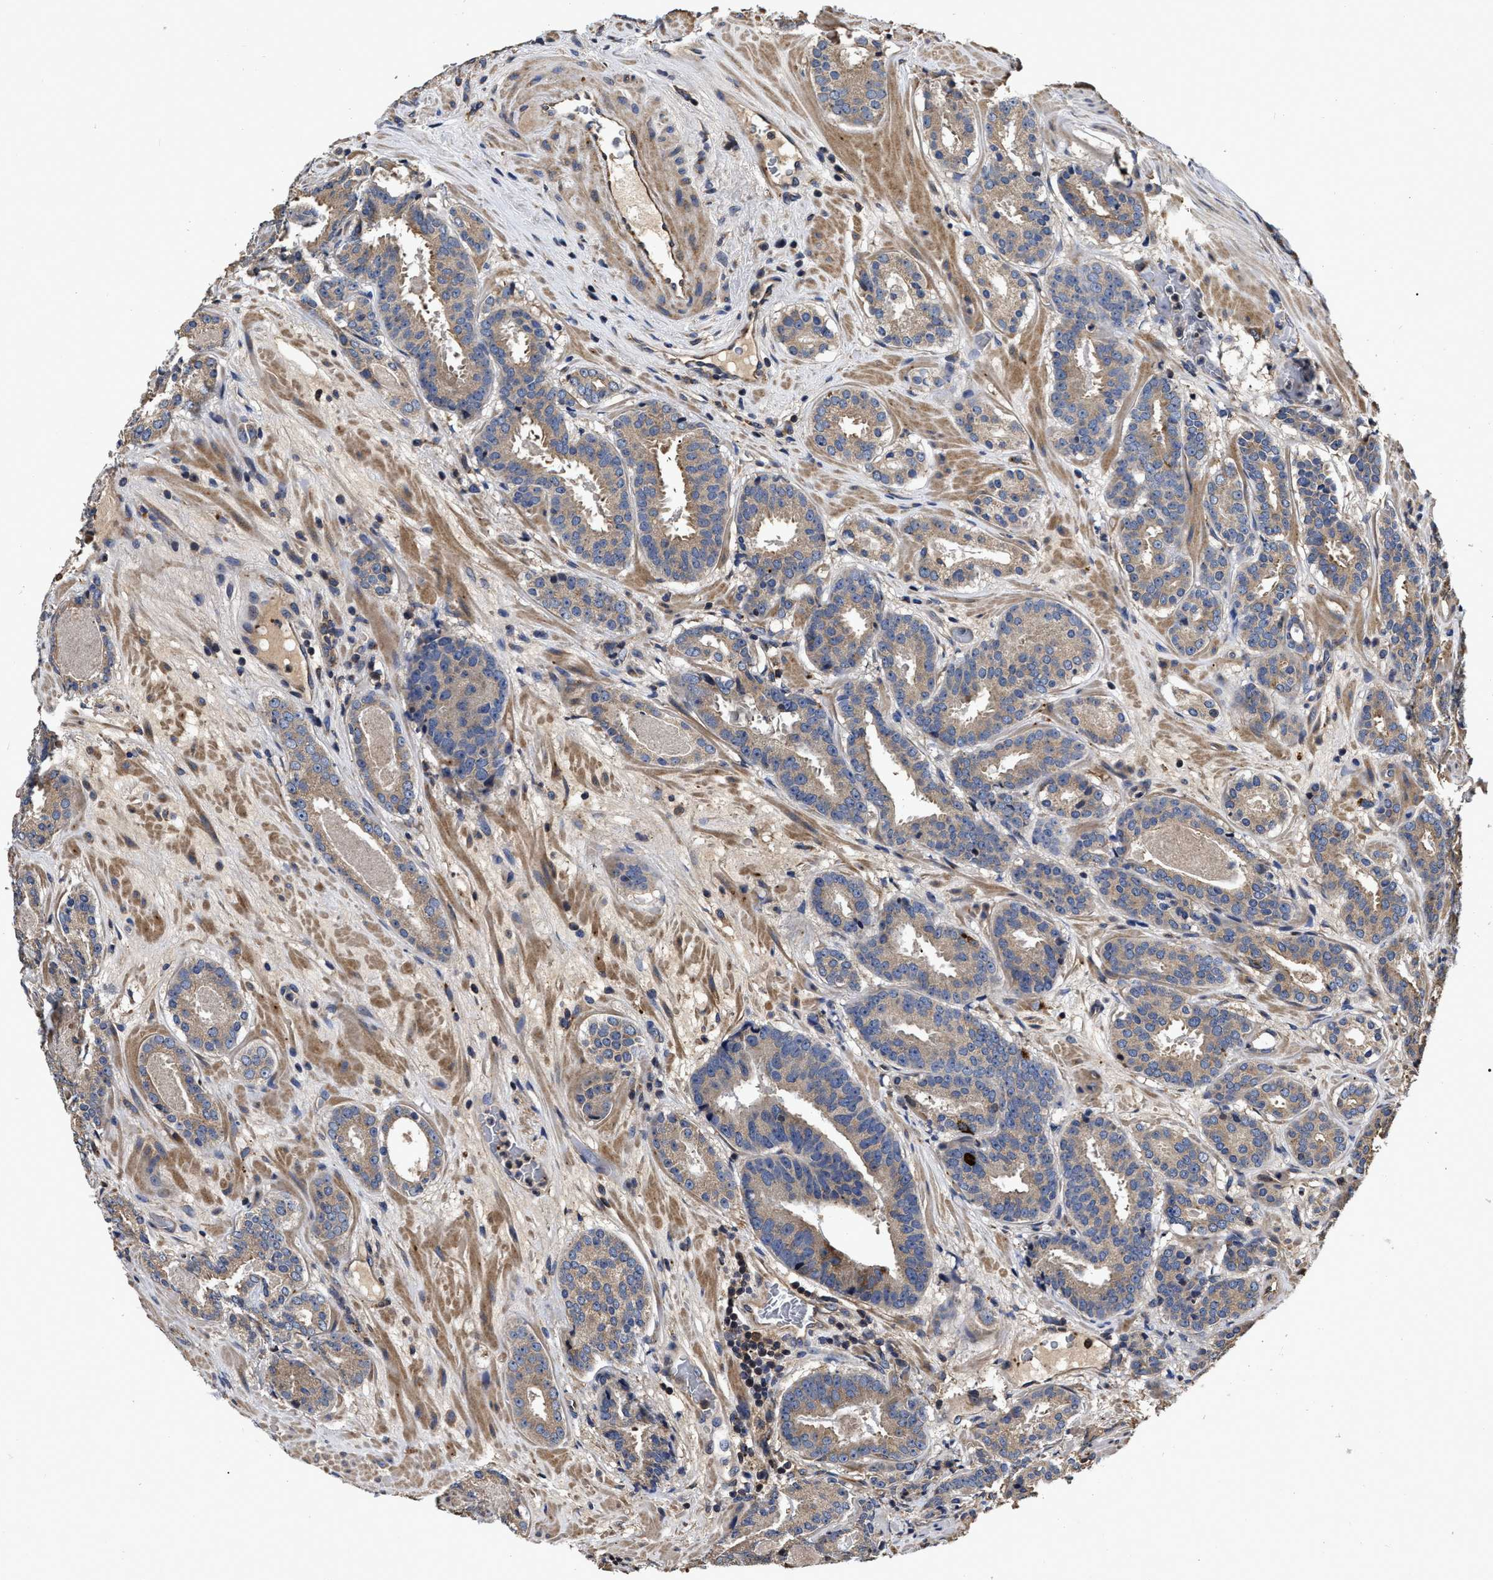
{"staining": {"intensity": "weak", "quantity": ">75%", "location": "cytoplasmic/membranous"}, "tissue": "prostate cancer", "cell_type": "Tumor cells", "image_type": "cancer", "snomed": [{"axis": "morphology", "description": "Adenocarcinoma, Low grade"}, {"axis": "topography", "description": "Prostate"}], "caption": "Prostate cancer (low-grade adenocarcinoma) tissue demonstrates weak cytoplasmic/membranous staining in about >75% of tumor cells", "gene": "ABCG8", "patient": {"sex": "male", "age": 69}}